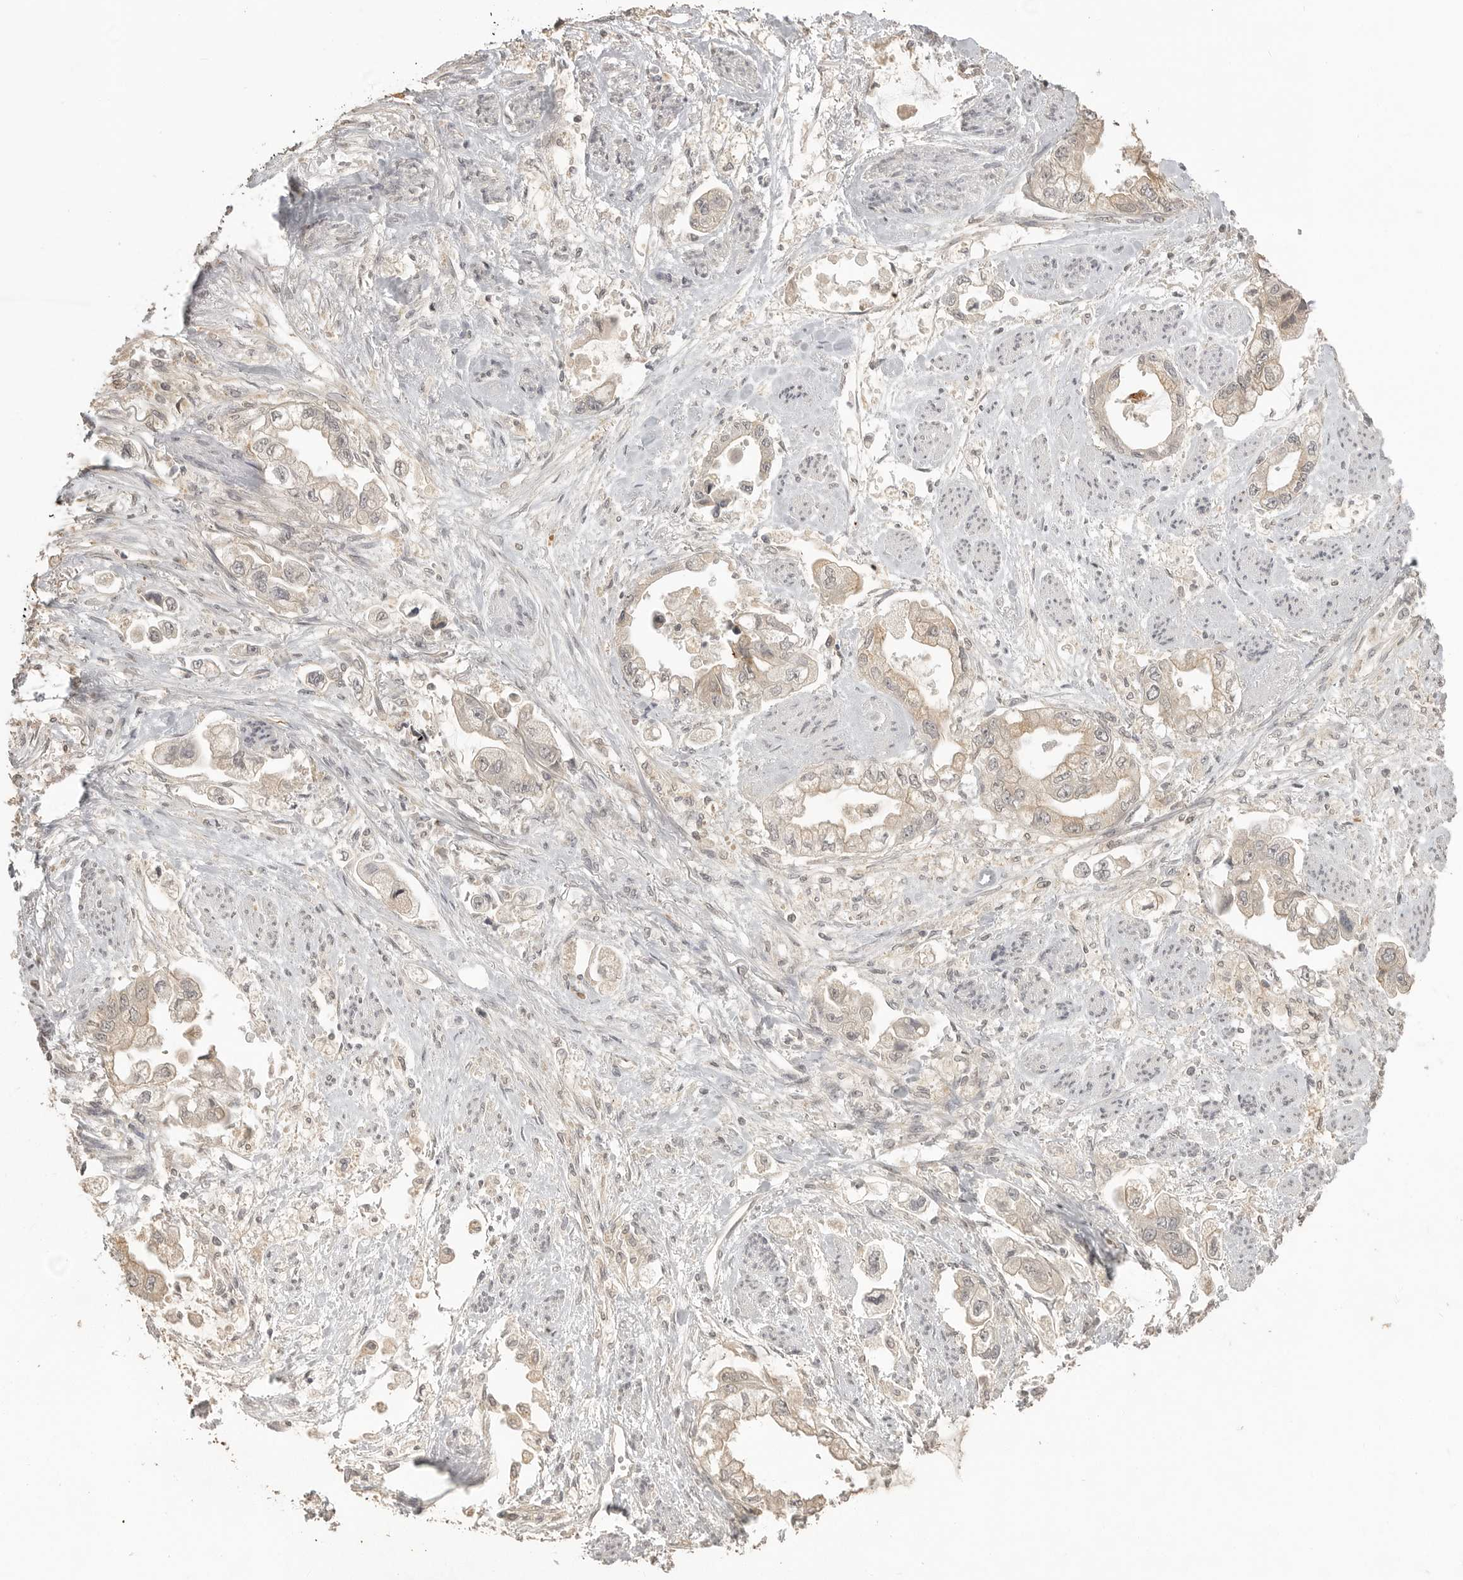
{"staining": {"intensity": "negative", "quantity": "none", "location": "none"}, "tissue": "stomach cancer", "cell_type": "Tumor cells", "image_type": "cancer", "snomed": [{"axis": "morphology", "description": "Adenocarcinoma, NOS"}, {"axis": "topography", "description": "Stomach"}], "caption": "The histopathology image demonstrates no significant expression in tumor cells of stomach cancer (adenocarcinoma).", "gene": "SMG8", "patient": {"sex": "male", "age": 62}}